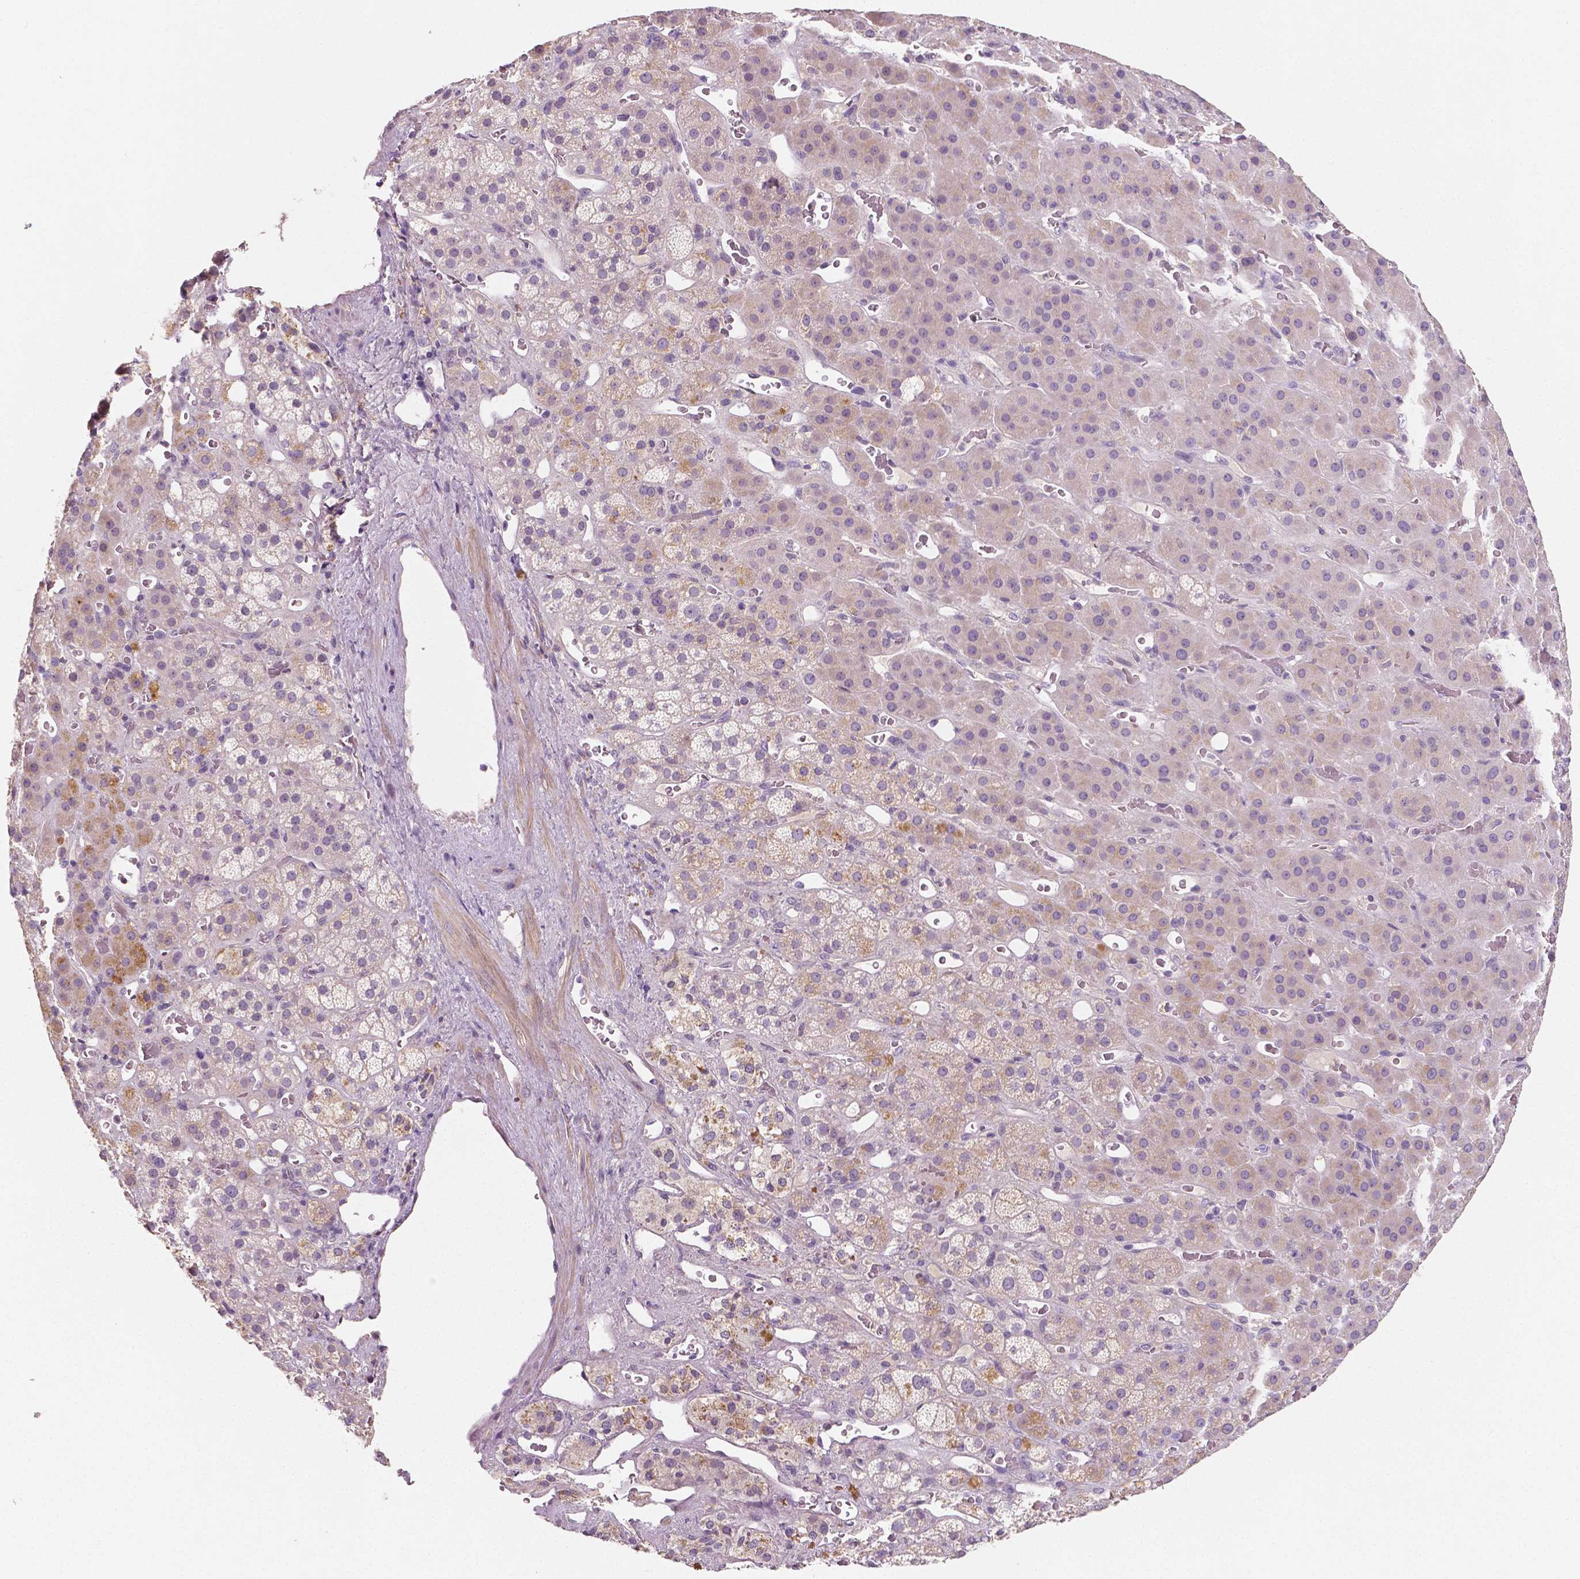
{"staining": {"intensity": "weak", "quantity": "25%-75%", "location": "cytoplasmic/membranous"}, "tissue": "adrenal gland", "cell_type": "Glandular cells", "image_type": "normal", "snomed": [{"axis": "morphology", "description": "Normal tissue, NOS"}, {"axis": "topography", "description": "Adrenal gland"}], "caption": "Immunohistochemistry (IHC) image of unremarkable adrenal gland: human adrenal gland stained using immunohistochemistry reveals low levels of weak protein expression localized specifically in the cytoplasmic/membranous of glandular cells, appearing as a cytoplasmic/membranous brown color.", "gene": "LSM14B", "patient": {"sex": "male", "age": 57}}